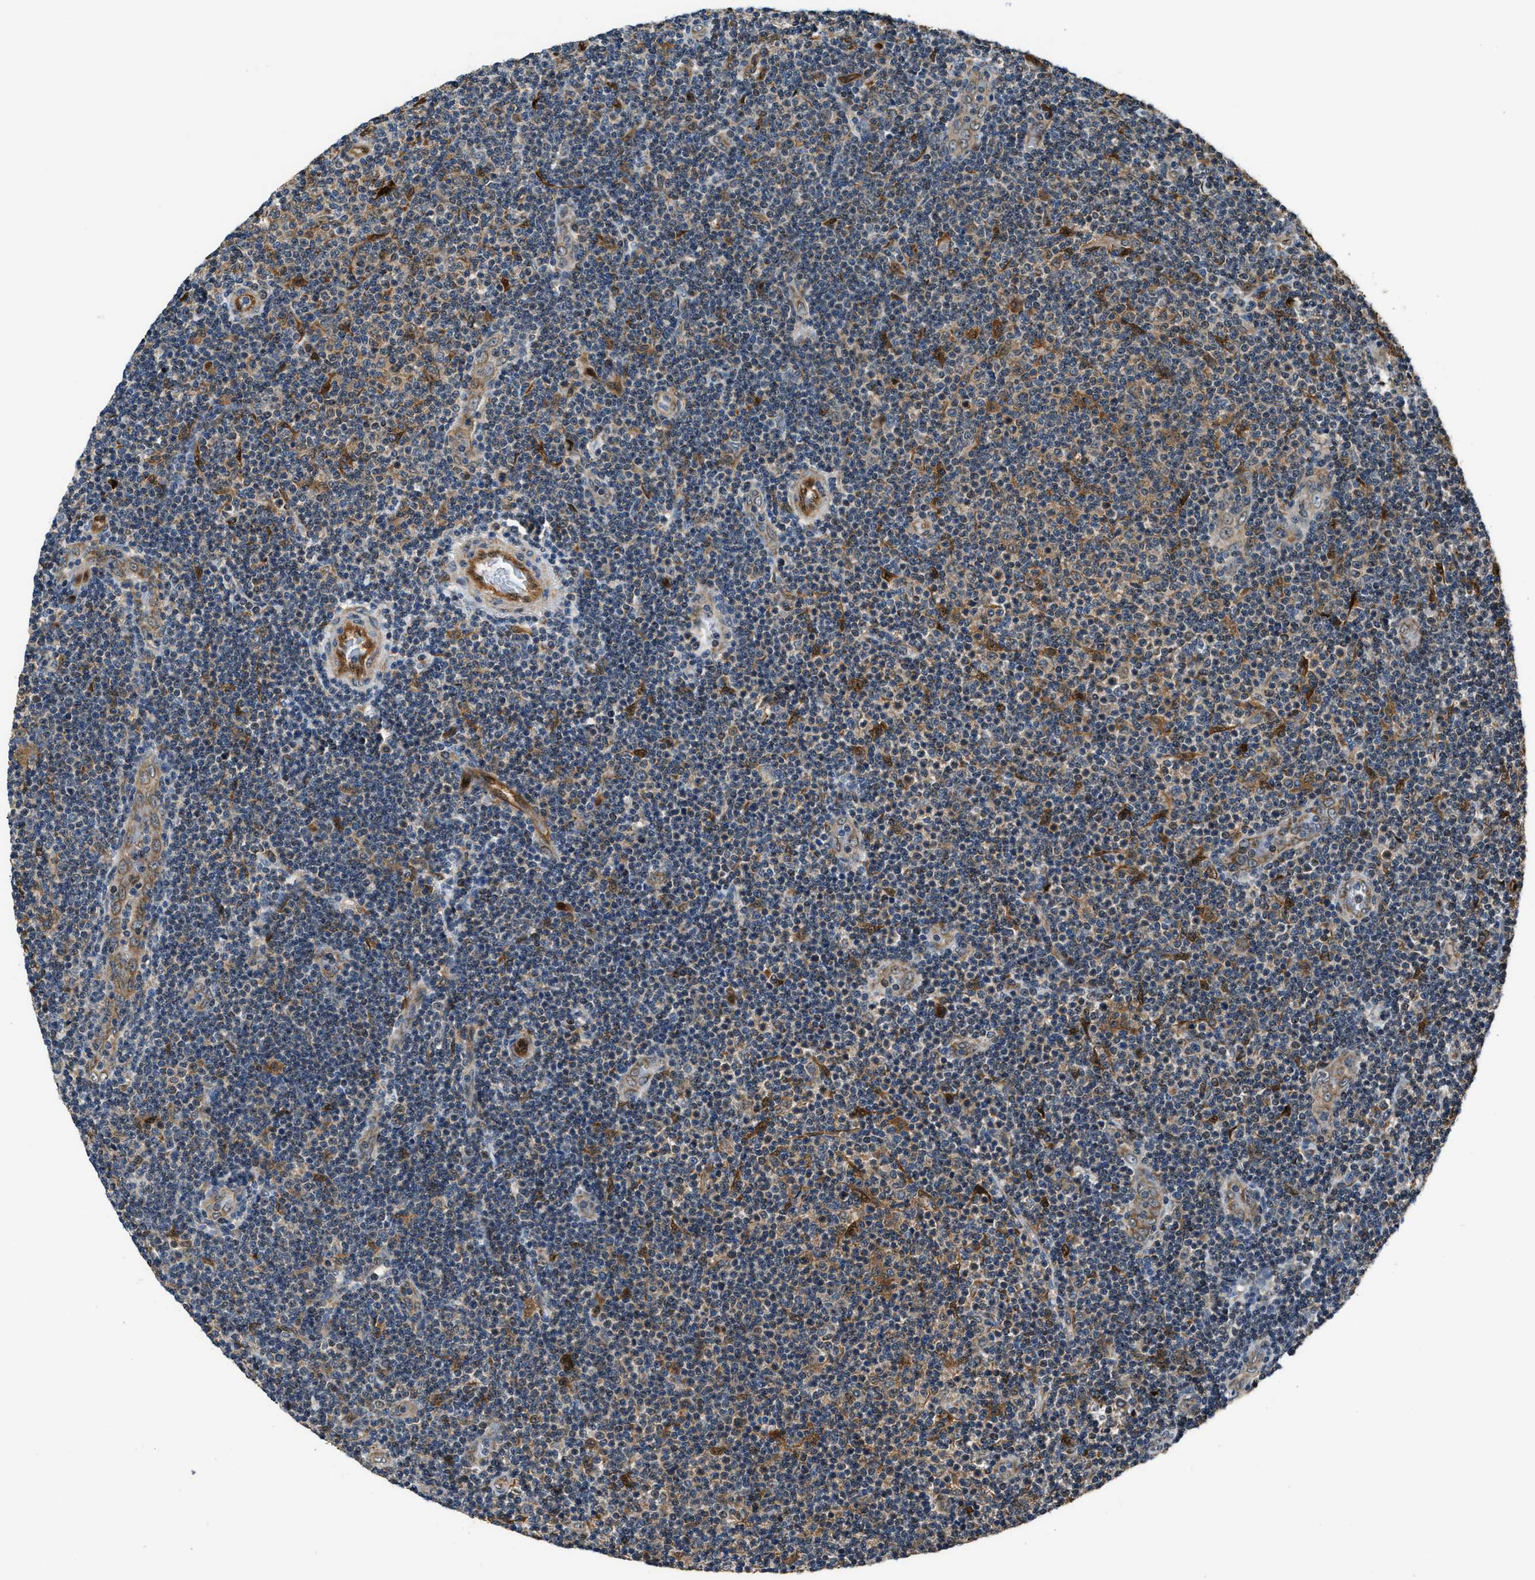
{"staining": {"intensity": "moderate", "quantity": ">75%", "location": "cytoplasmic/membranous"}, "tissue": "lymphoma", "cell_type": "Tumor cells", "image_type": "cancer", "snomed": [{"axis": "morphology", "description": "Malignant lymphoma, non-Hodgkin's type, Low grade"}, {"axis": "topography", "description": "Lymph node"}], "caption": "An image showing moderate cytoplasmic/membranous positivity in about >75% of tumor cells in low-grade malignant lymphoma, non-Hodgkin's type, as visualized by brown immunohistochemical staining.", "gene": "PPA1", "patient": {"sex": "male", "age": 83}}